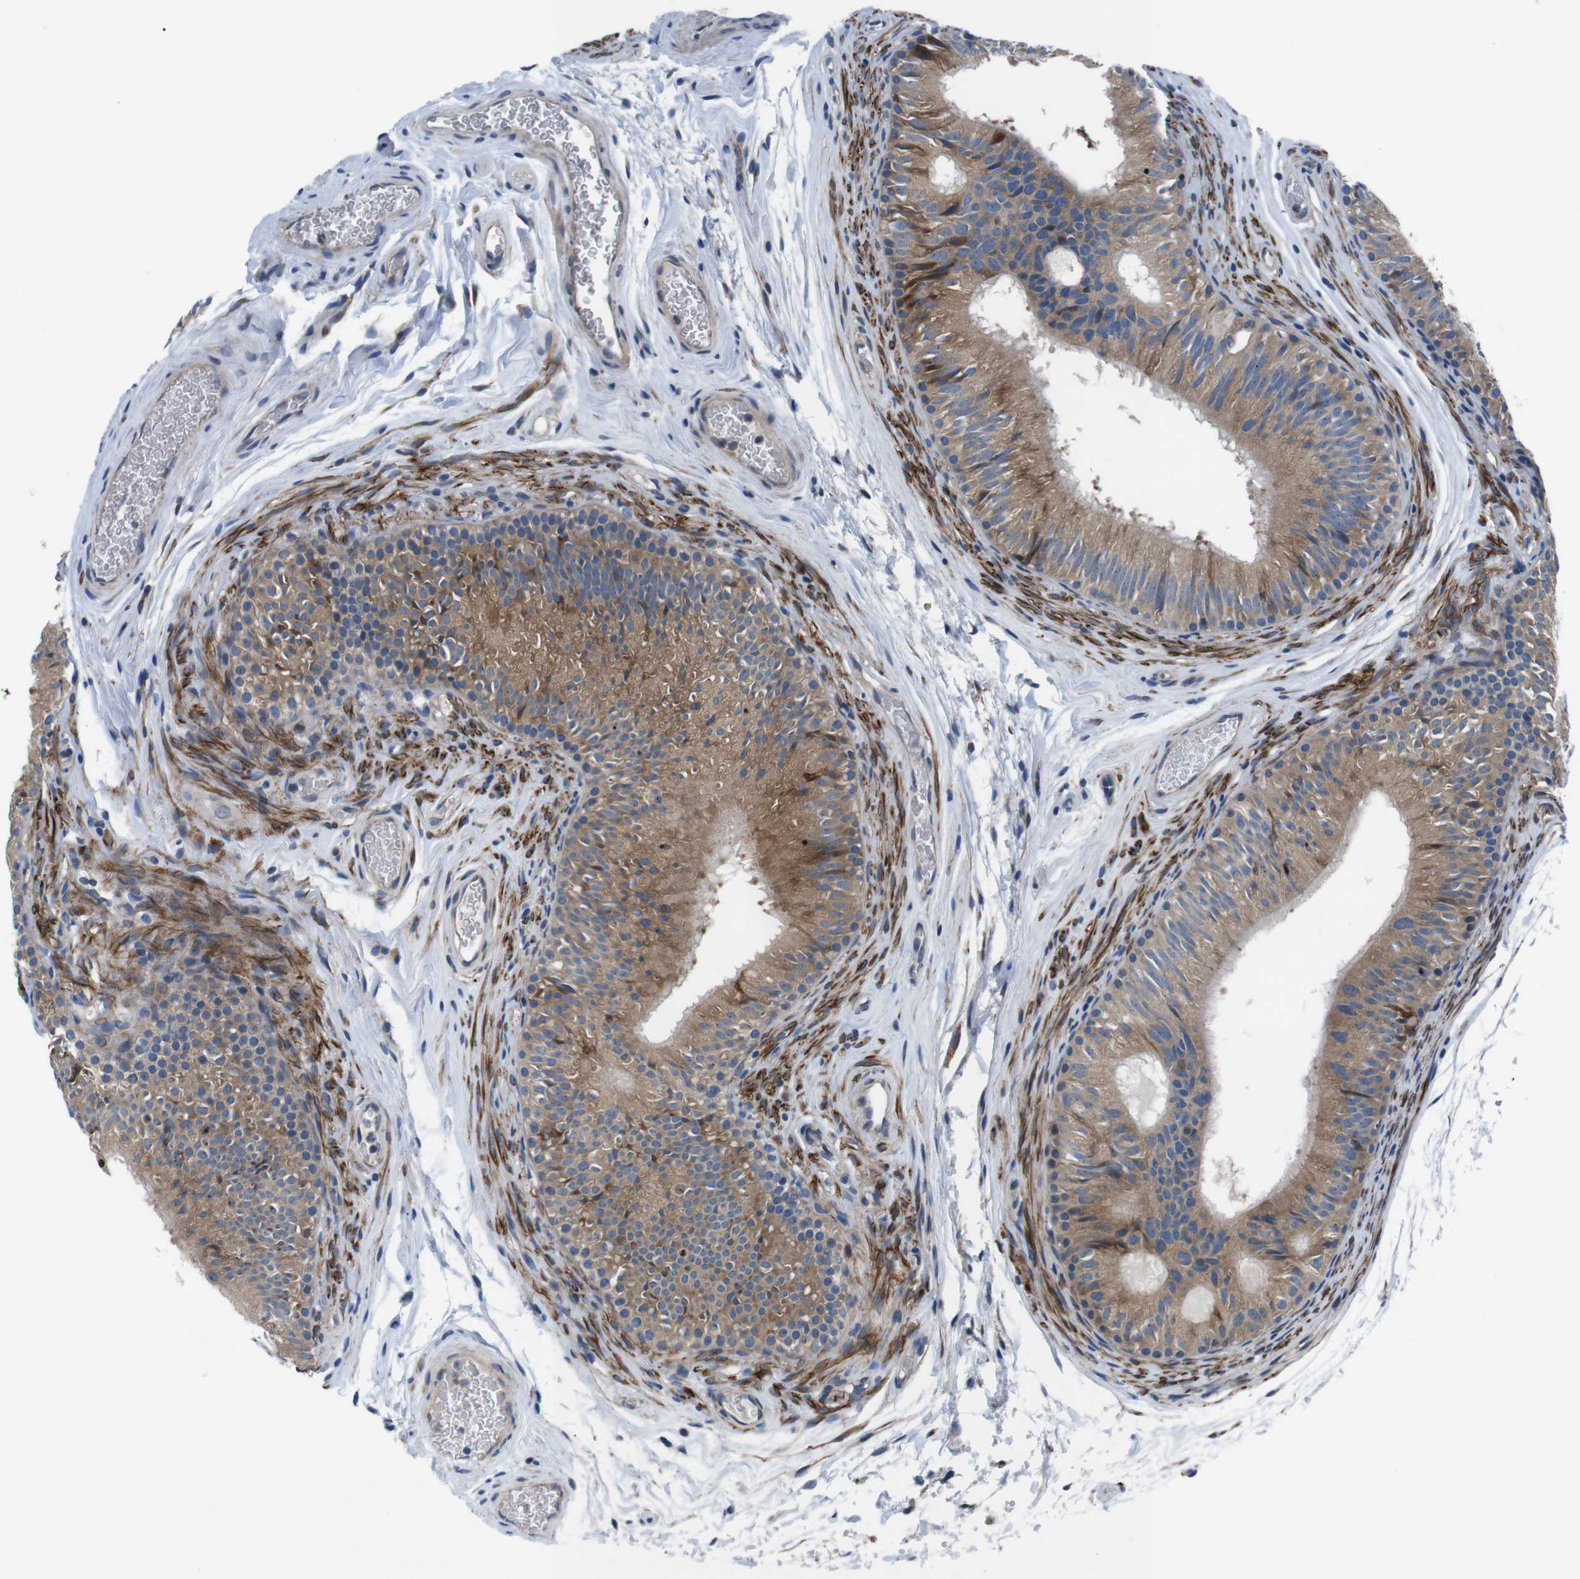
{"staining": {"intensity": "moderate", "quantity": ">75%", "location": "cytoplasmic/membranous"}, "tissue": "epididymis", "cell_type": "Glandular cells", "image_type": "normal", "snomed": [{"axis": "morphology", "description": "Normal tissue, NOS"}, {"axis": "topography", "description": "Epididymis"}], "caption": "Protein staining exhibits moderate cytoplasmic/membranous expression in about >75% of glandular cells in unremarkable epididymis. (Stains: DAB in brown, nuclei in blue, Microscopy: brightfield microscopy at high magnification).", "gene": "JAK1", "patient": {"sex": "male", "age": 36}}